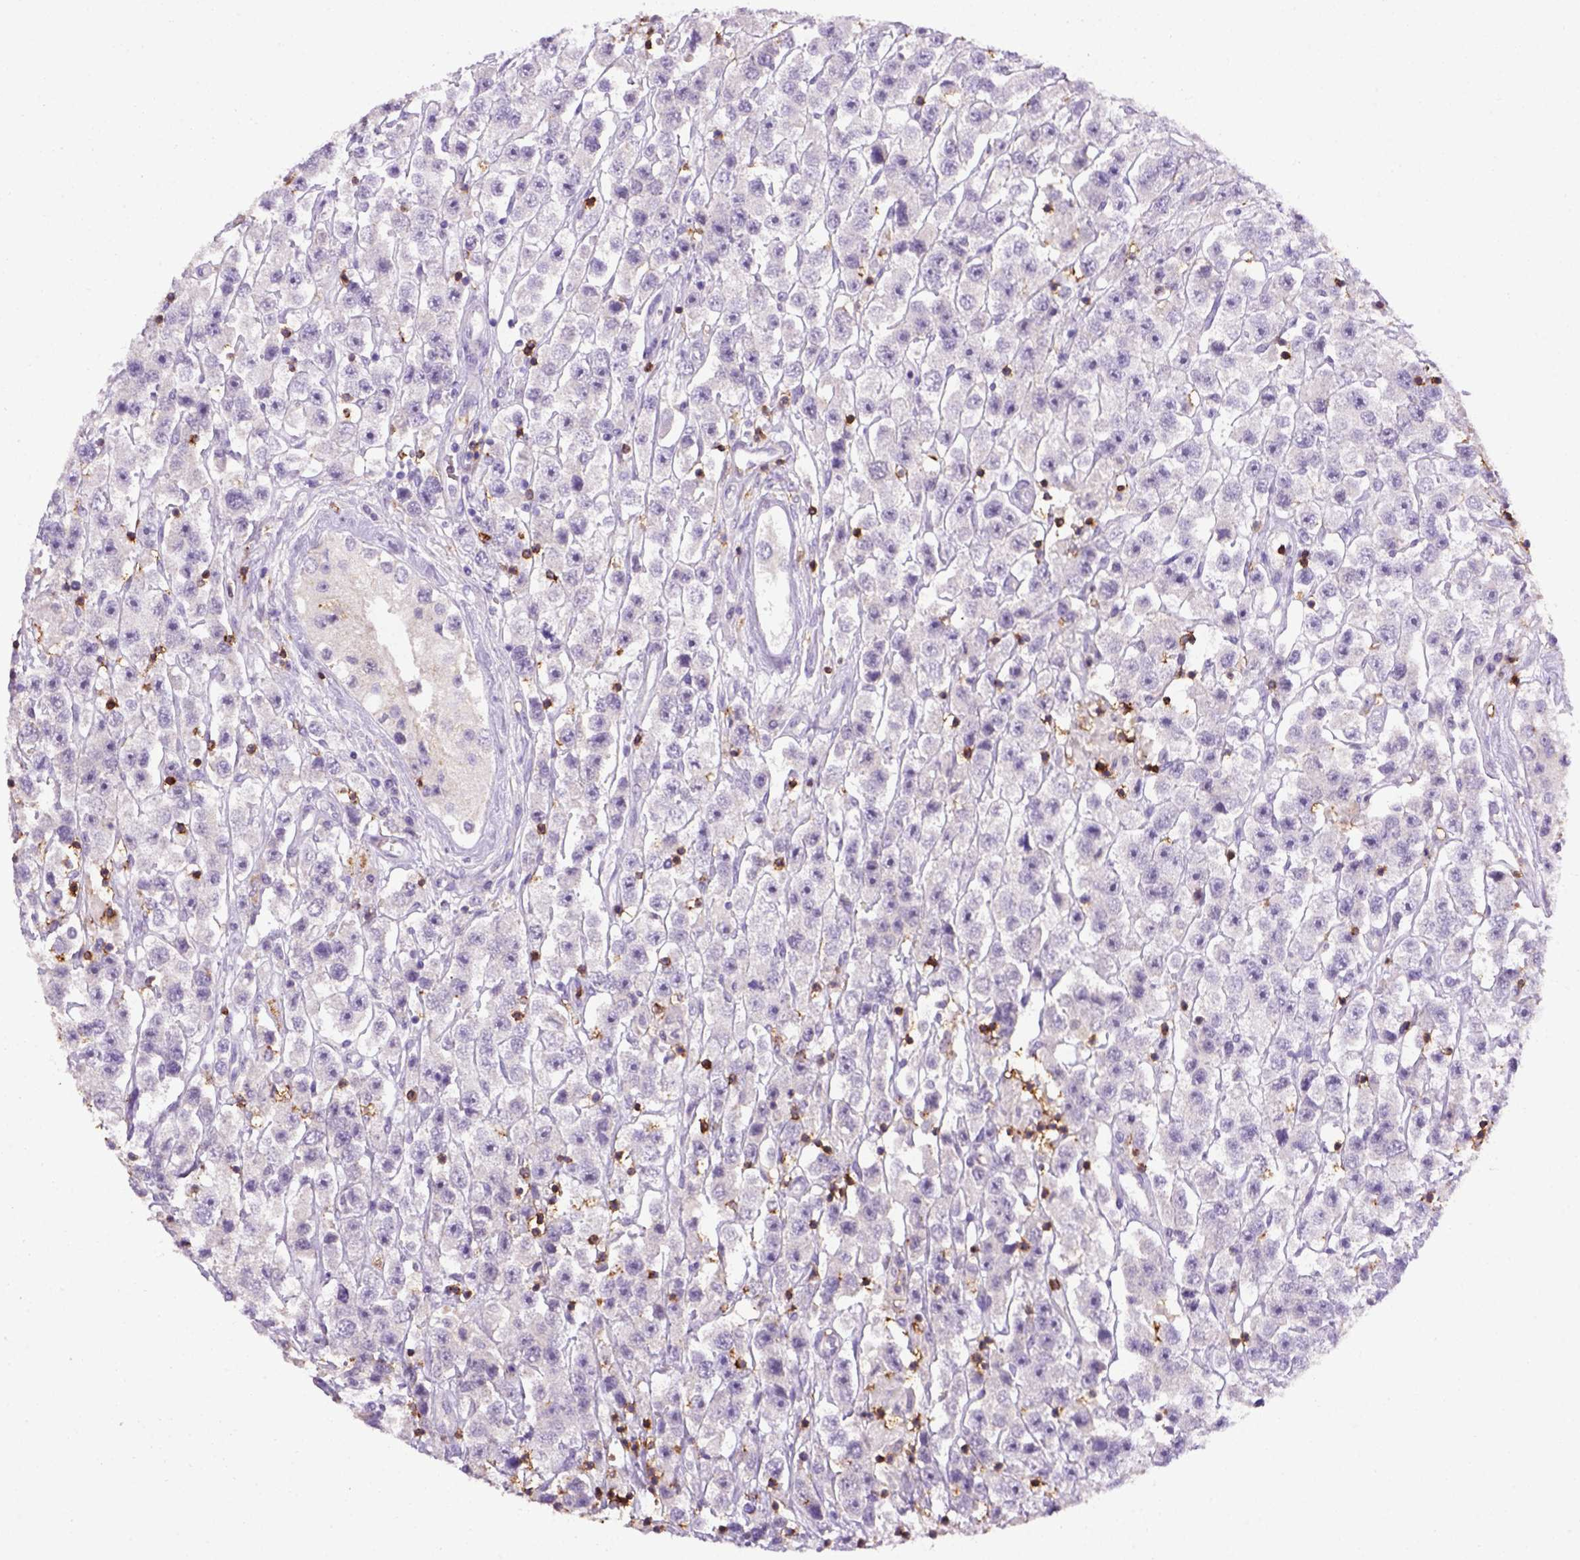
{"staining": {"intensity": "negative", "quantity": "none", "location": "none"}, "tissue": "testis cancer", "cell_type": "Tumor cells", "image_type": "cancer", "snomed": [{"axis": "morphology", "description": "Seminoma, NOS"}, {"axis": "topography", "description": "Testis"}], "caption": "Testis seminoma stained for a protein using immunohistochemistry demonstrates no staining tumor cells.", "gene": "CD3E", "patient": {"sex": "male", "age": 45}}